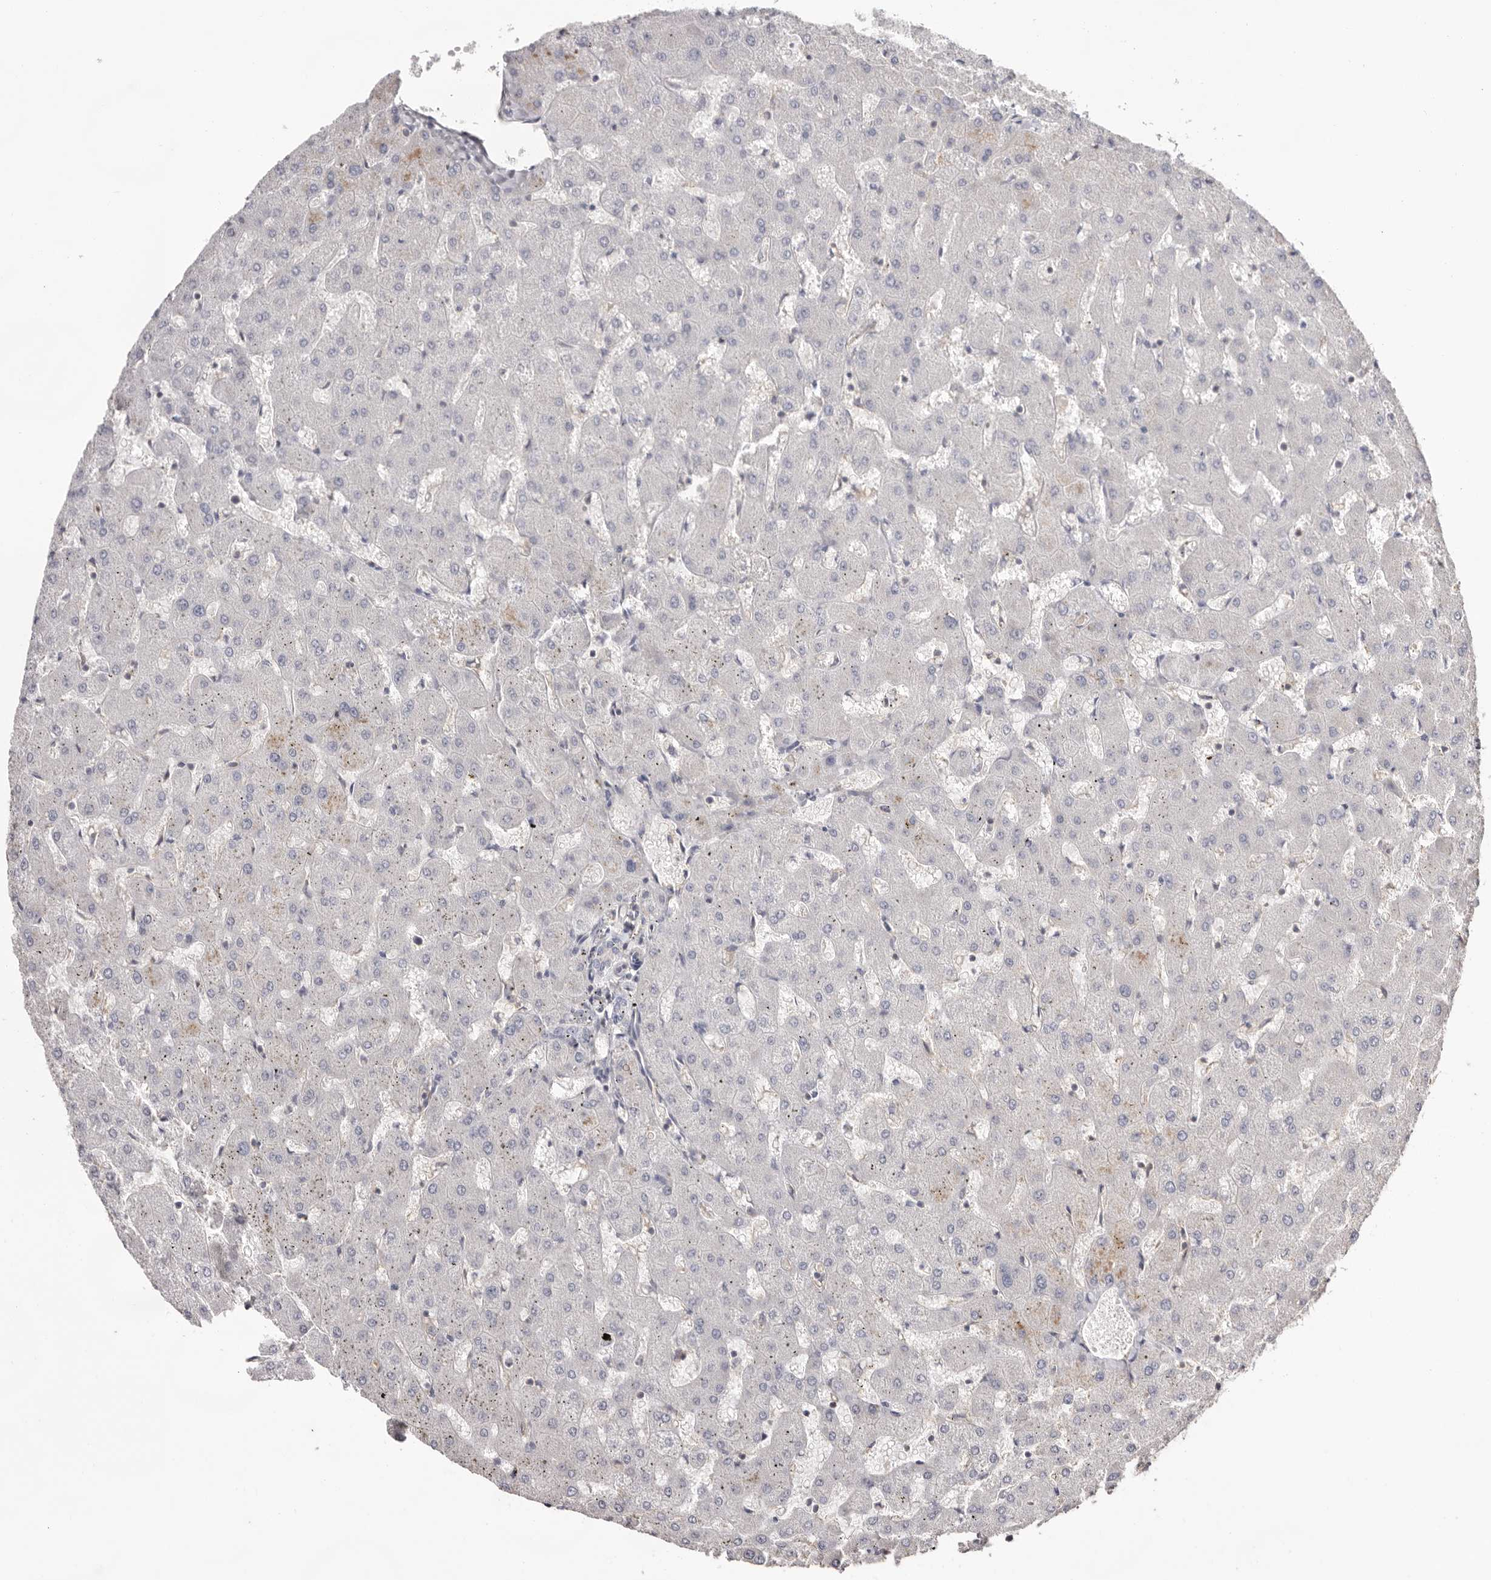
{"staining": {"intensity": "weak", "quantity": "<25%", "location": "cytoplasmic/membranous"}, "tissue": "liver", "cell_type": "Cholangiocytes", "image_type": "normal", "snomed": [{"axis": "morphology", "description": "Normal tissue, NOS"}, {"axis": "topography", "description": "Liver"}], "caption": "The immunohistochemistry (IHC) histopathology image has no significant positivity in cholangiocytes of liver.", "gene": "MMACHC", "patient": {"sex": "female", "age": 63}}